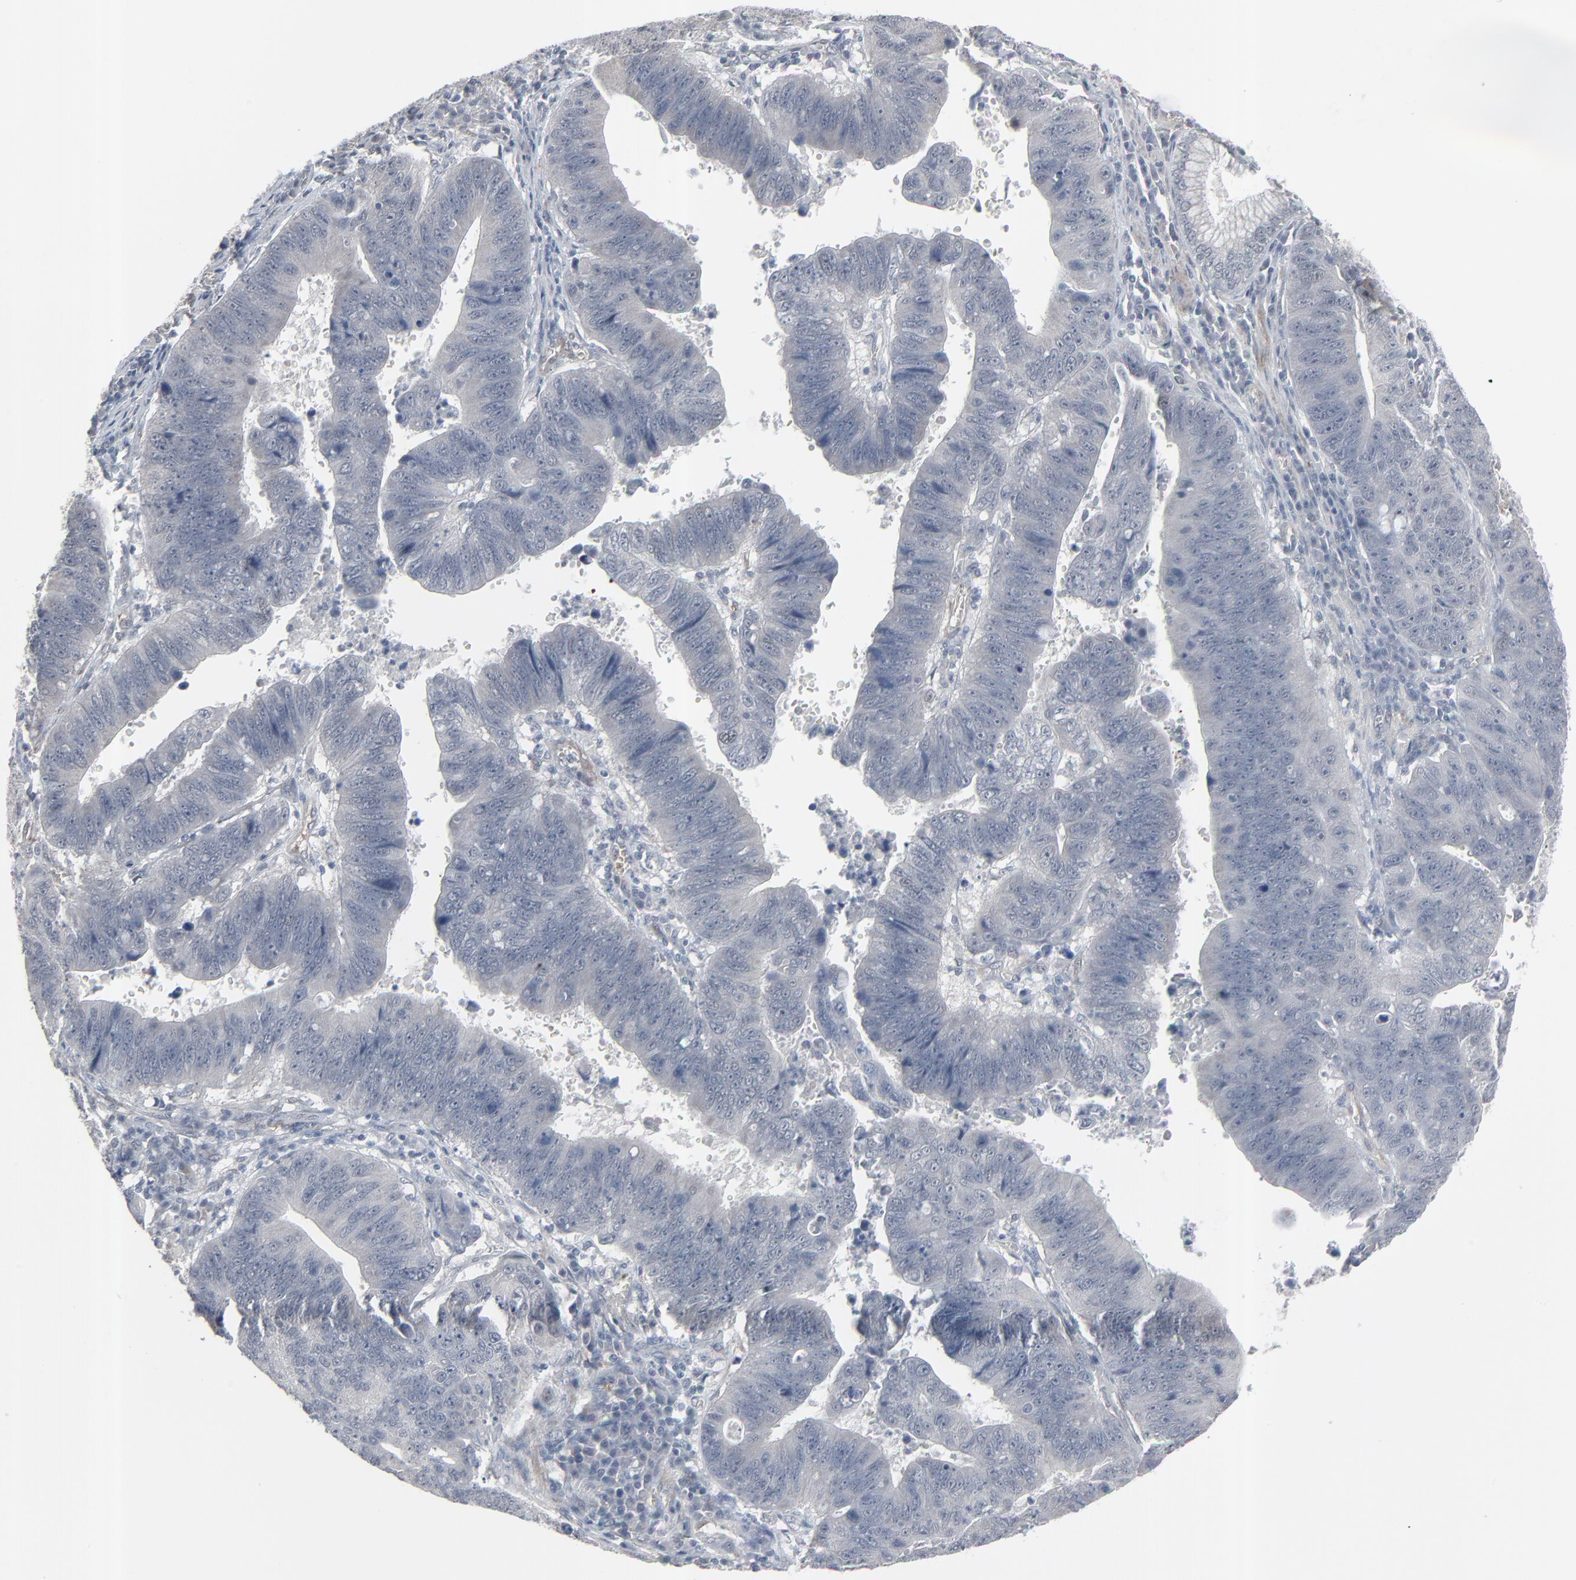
{"staining": {"intensity": "negative", "quantity": "none", "location": "none"}, "tissue": "stomach cancer", "cell_type": "Tumor cells", "image_type": "cancer", "snomed": [{"axis": "morphology", "description": "Adenocarcinoma, NOS"}, {"axis": "topography", "description": "Stomach"}], "caption": "The immunohistochemistry photomicrograph has no significant staining in tumor cells of adenocarcinoma (stomach) tissue.", "gene": "NEUROD1", "patient": {"sex": "male", "age": 59}}